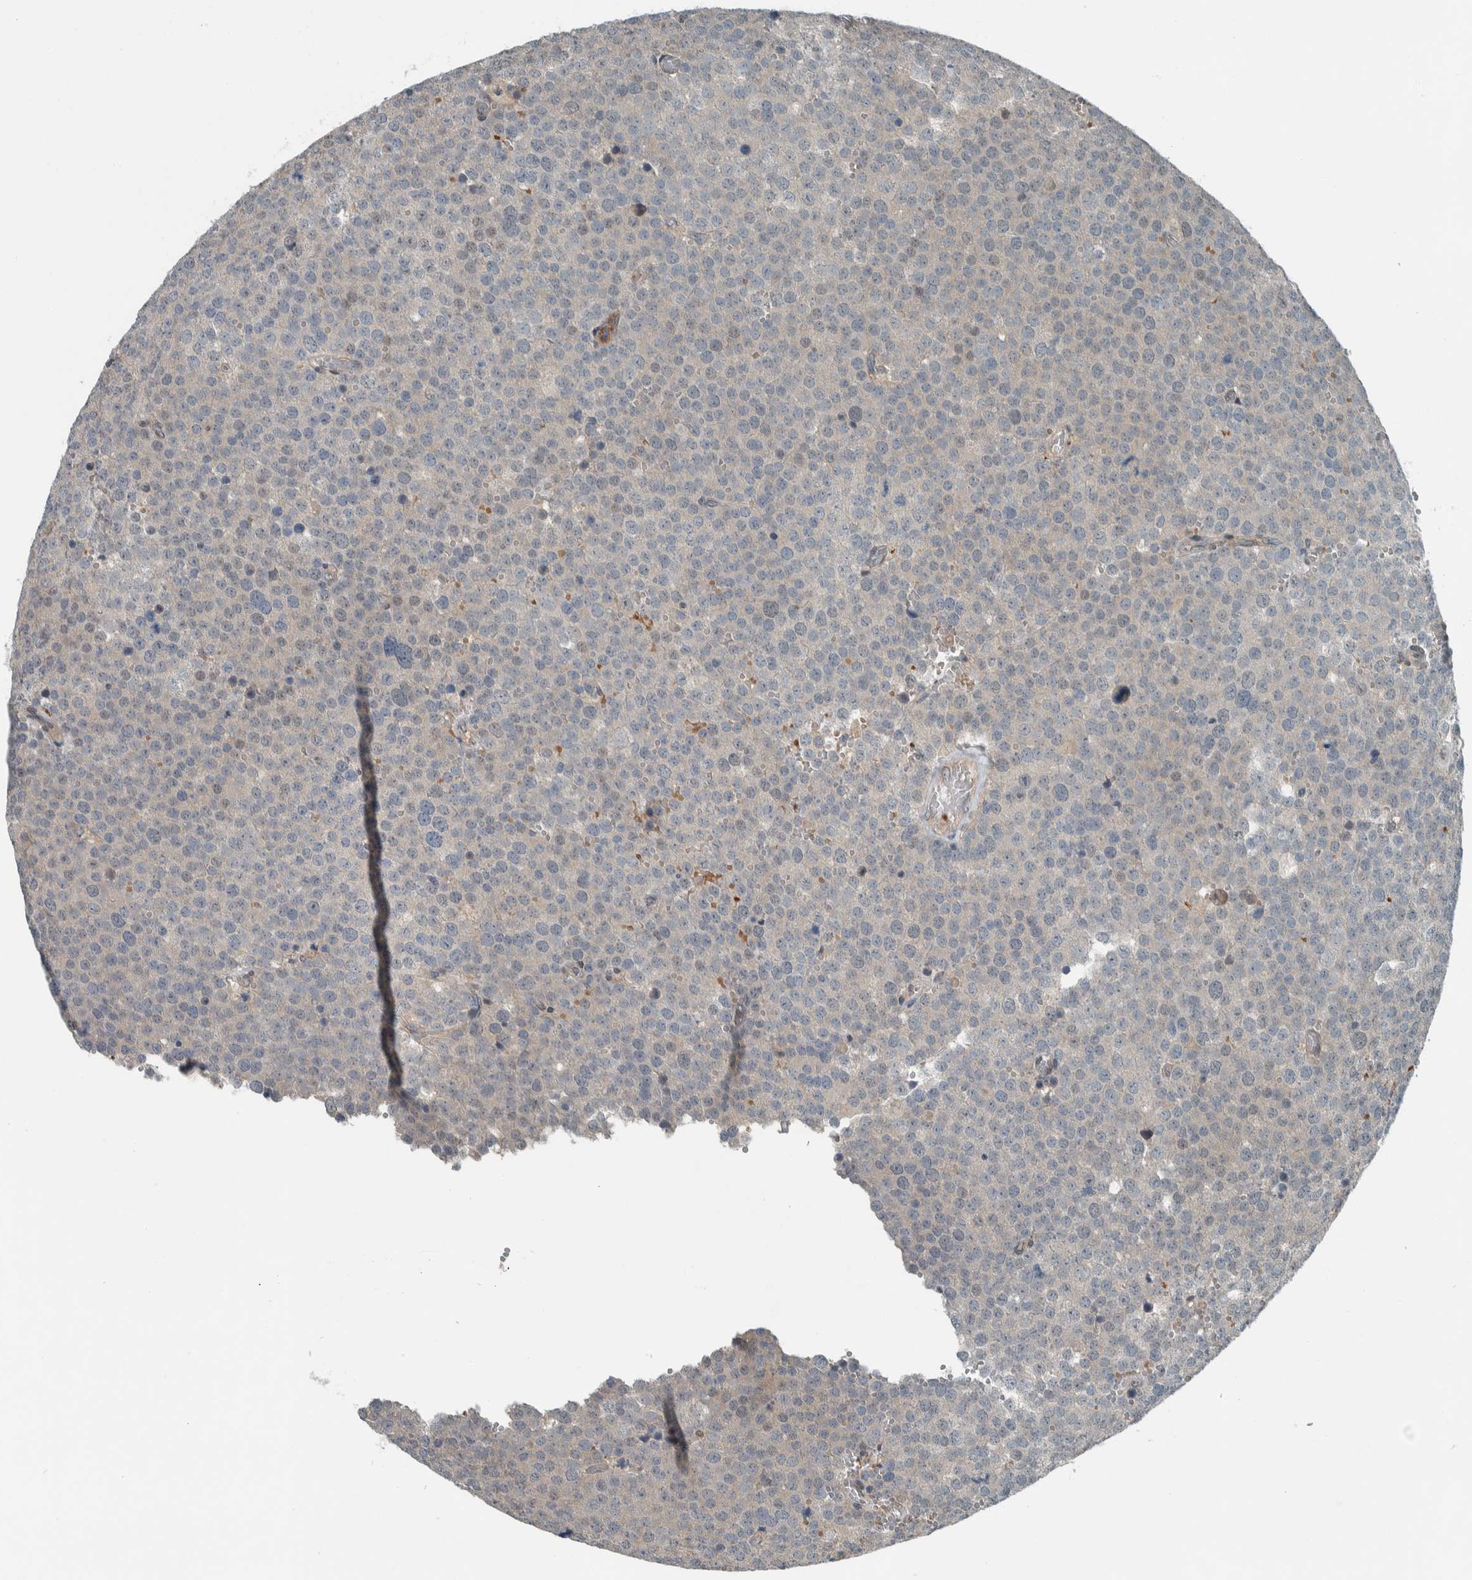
{"staining": {"intensity": "negative", "quantity": "none", "location": "none"}, "tissue": "testis cancer", "cell_type": "Tumor cells", "image_type": "cancer", "snomed": [{"axis": "morphology", "description": "Normal tissue, NOS"}, {"axis": "morphology", "description": "Seminoma, NOS"}, {"axis": "topography", "description": "Testis"}], "caption": "This is an immunohistochemistry photomicrograph of human testis cancer. There is no staining in tumor cells.", "gene": "ALAD", "patient": {"sex": "male", "age": 71}}